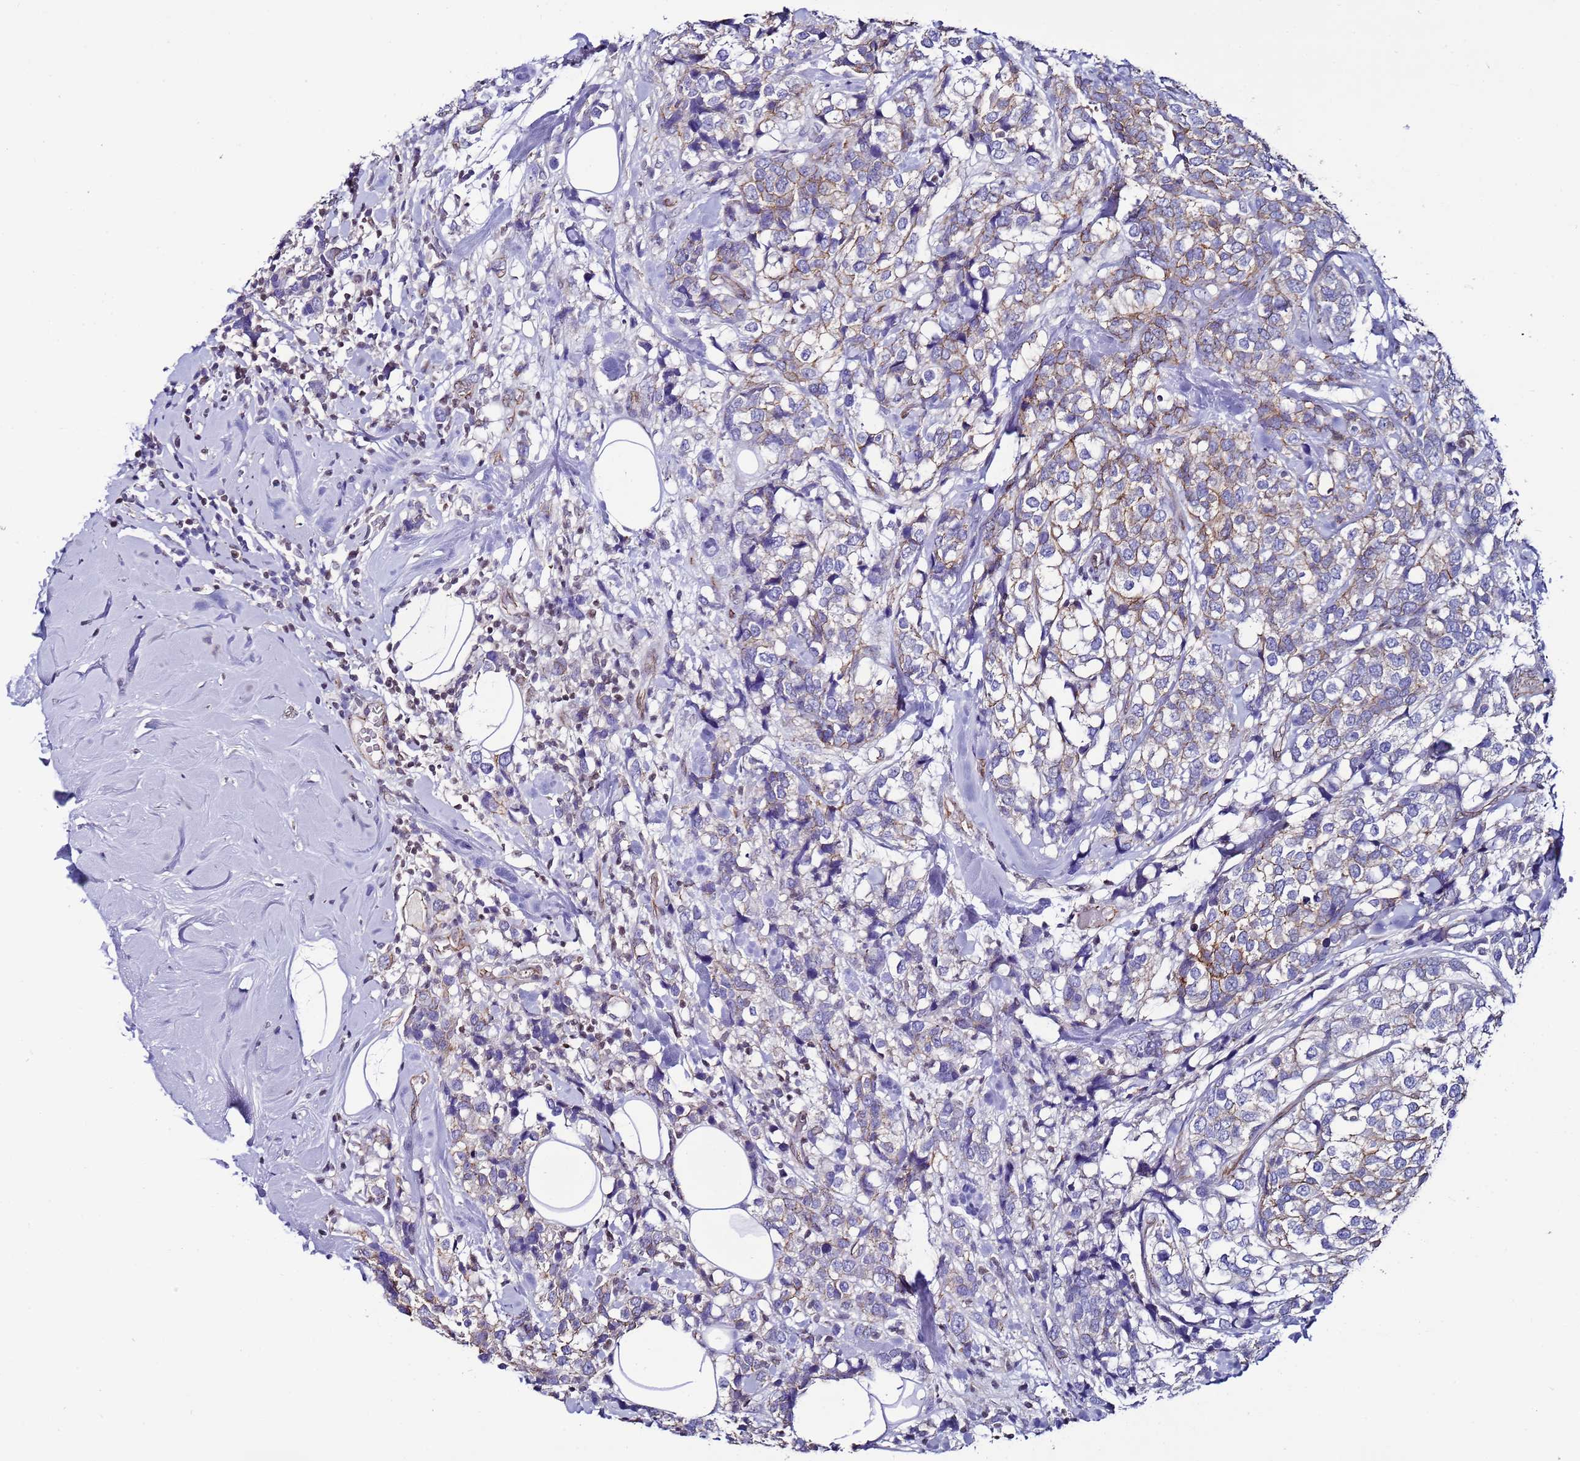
{"staining": {"intensity": "weak", "quantity": "25%-75%", "location": "cytoplasmic/membranous"}, "tissue": "breast cancer", "cell_type": "Tumor cells", "image_type": "cancer", "snomed": [{"axis": "morphology", "description": "Lobular carcinoma"}, {"axis": "topography", "description": "Breast"}], "caption": "A micrograph showing weak cytoplasmic/membranous expression in about 25%-75% of tumor cells in breast cancer, as visualized by brown immunohistochemical staining.", "gene": "TENM3", "patient": {"sex": "female", "age": 59}}